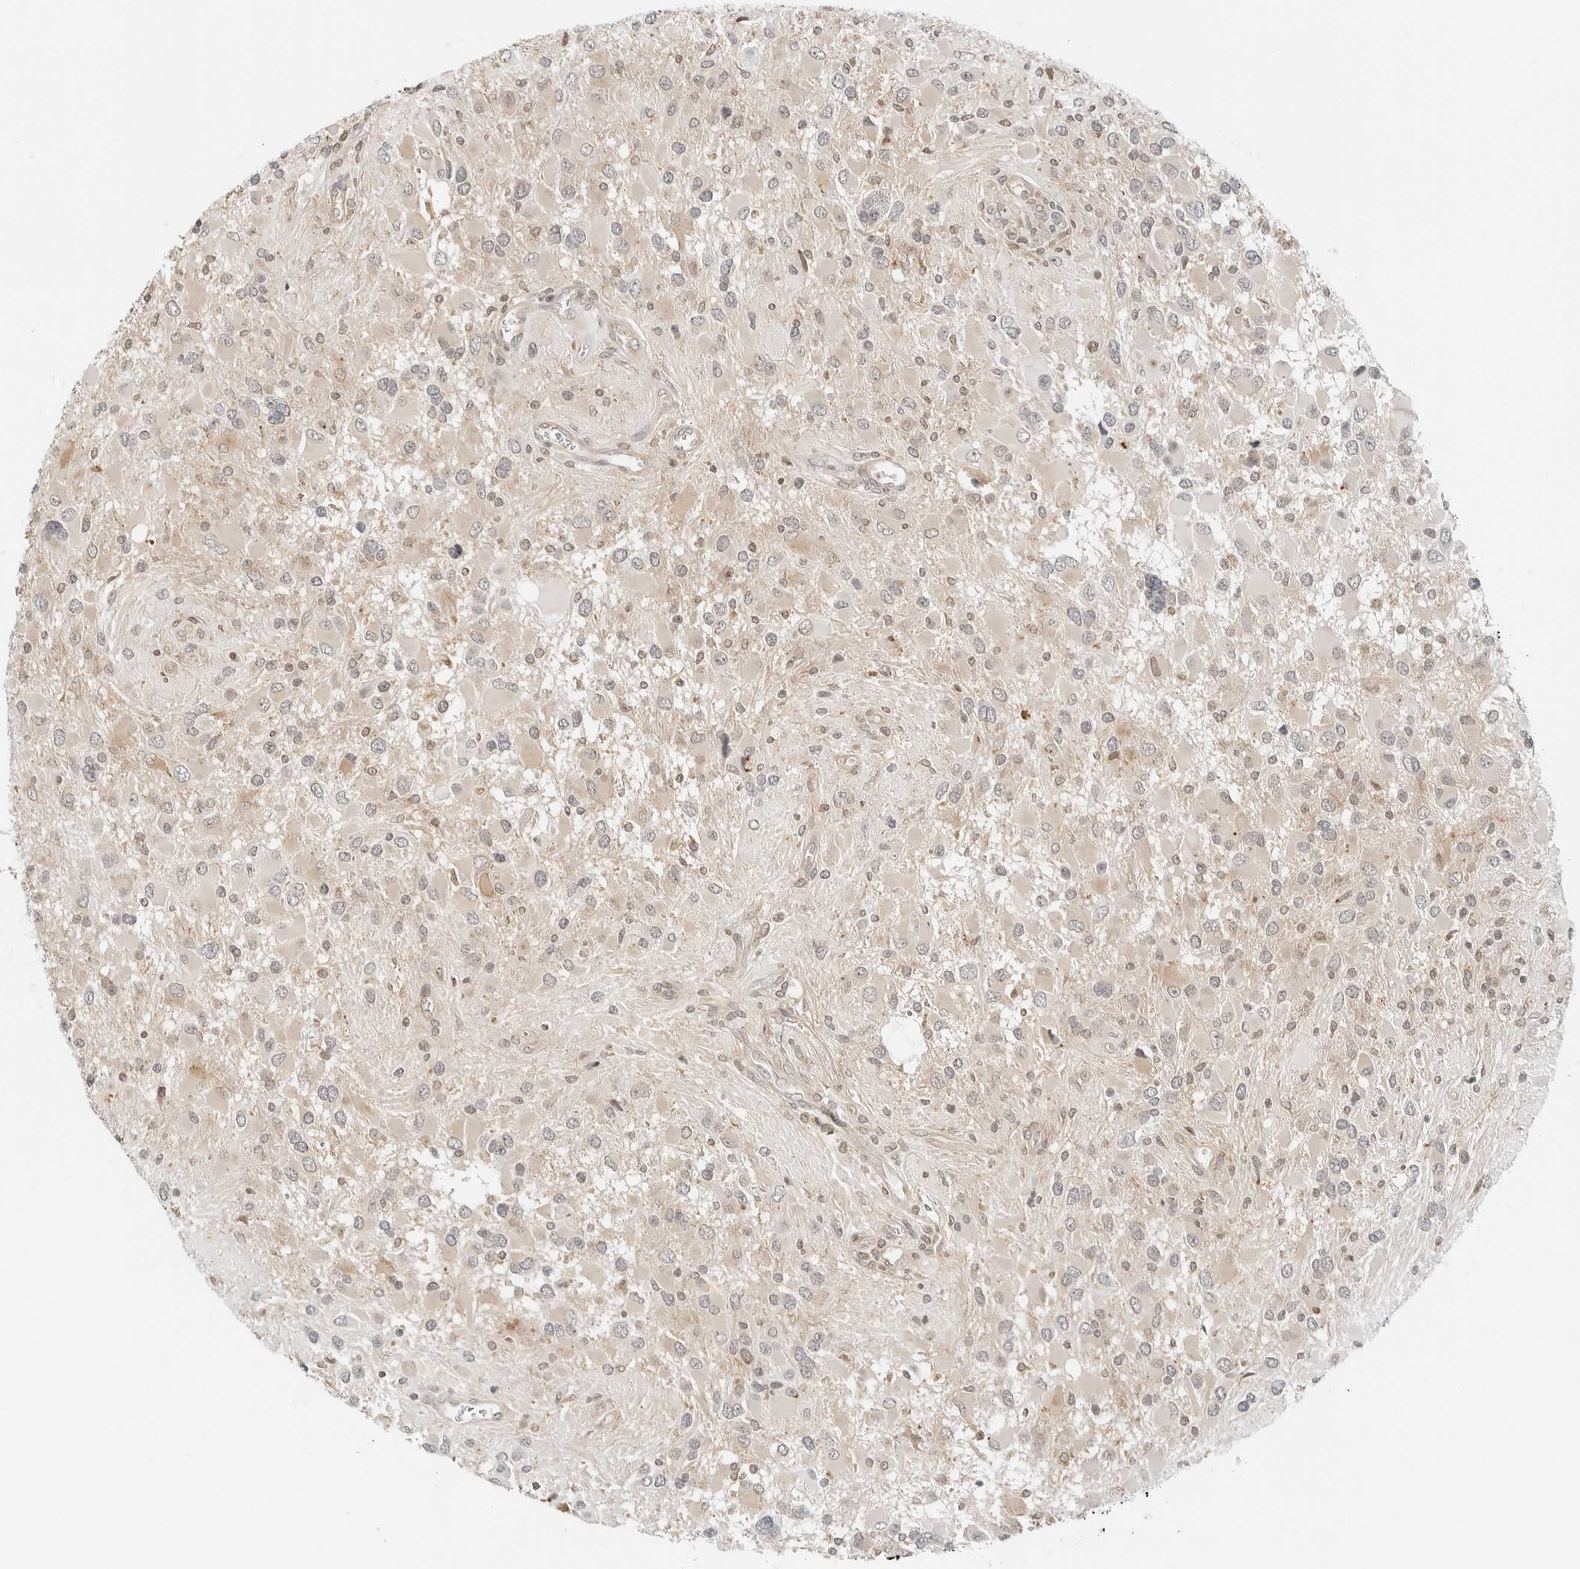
{"staining": {"intensity": "weak", "quantity": "<25%", "location": "cytoplasmic/membranous,nuclear"}, "tissue": "glioma", "cell_type": "Tumor cells", "image_type": "cancer", "snomed": [{"axis": "morphology", "description": "Glioma, malignant, High grade"}, {"axis": "topography", "description": "Brain"}], "caption": "A photomicrograph of malignant glioma (high-grade) stained for a protein exhibits no brown staining in tumor cells.", "gene": "IQCC", "patient": {"sex": "male", "age": 53}}